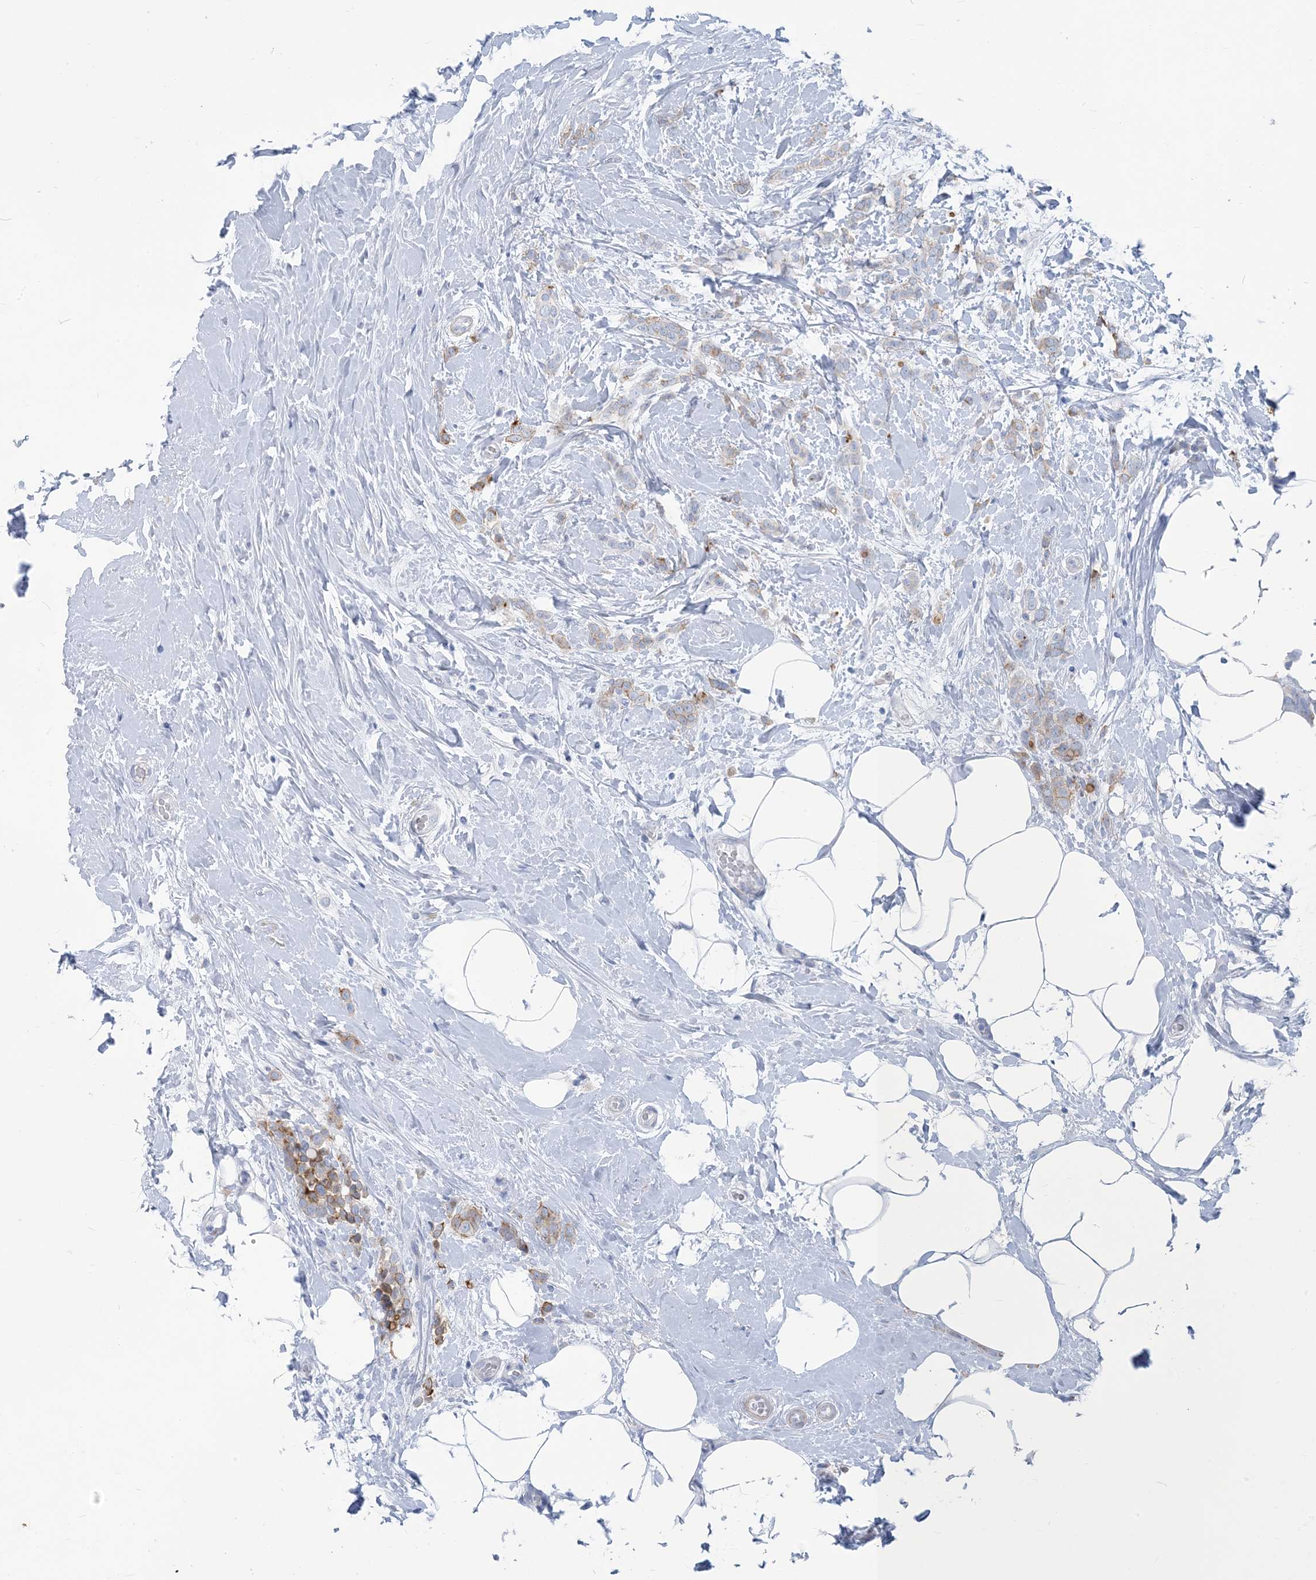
{"staining": {"intensity": "moderate", "quantity": "<25%", "location": "cytoplasmic/membranous"}, "tissue": "breast cancer", "cell_type": "Tumor cells", "image_type": "cancer", "snomed": [{"axis": "morphology", "description": "Lobular carcinoma, in situ"}, {"axis": "morphology", "description": "Lobular carcinoma"}, {"axis": "topography", "description": "Breast"}], "caption": "Protein analysis of breast cancer (lobular carcinoma in situ) tissue displays moderate cytoplasmic/membranous positivity in about <25% of tumor cells.", "gene": "MOXD1", "patient": {"sex": "female", "age": 41}}